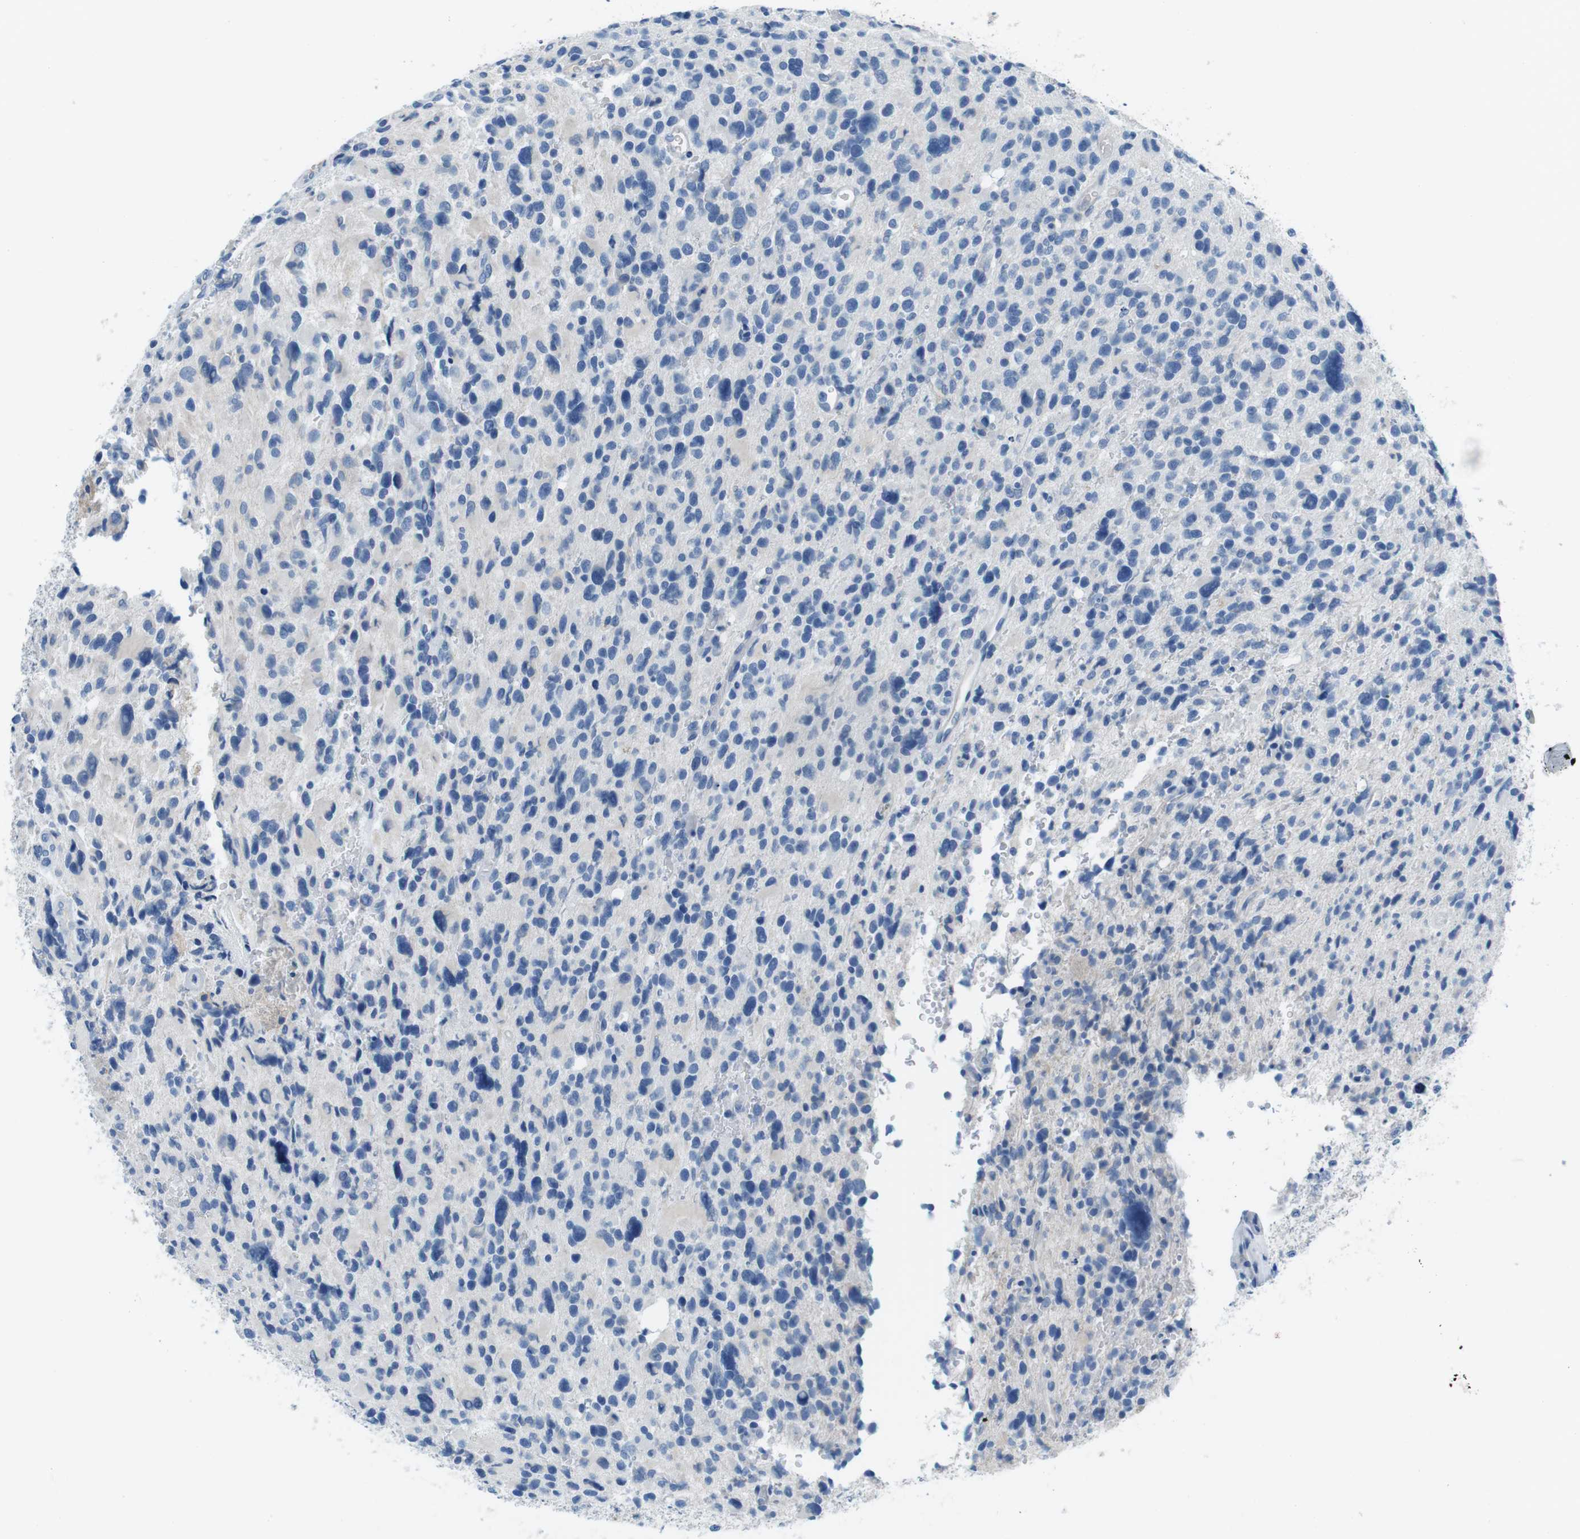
{"staining": {"intensity": "negative", "quantity": "none", "location": "none"}, "tissue": "glioma", "cell_type": "Tumor cells", "image_type": "cancer", "snomed": [{"axis": "morphology", "description": "Glioma, malignant, High grade"}, {"axis": "topography", "description": "Brain"}], "caption": "An IHC photomicrograph of high-grade glioma (malignant) is shown. There is no staining in tumor cells of high-grade glioma (malignant).", "gene": "IGHD", "patient": {"sex": "male", "age": 48}}